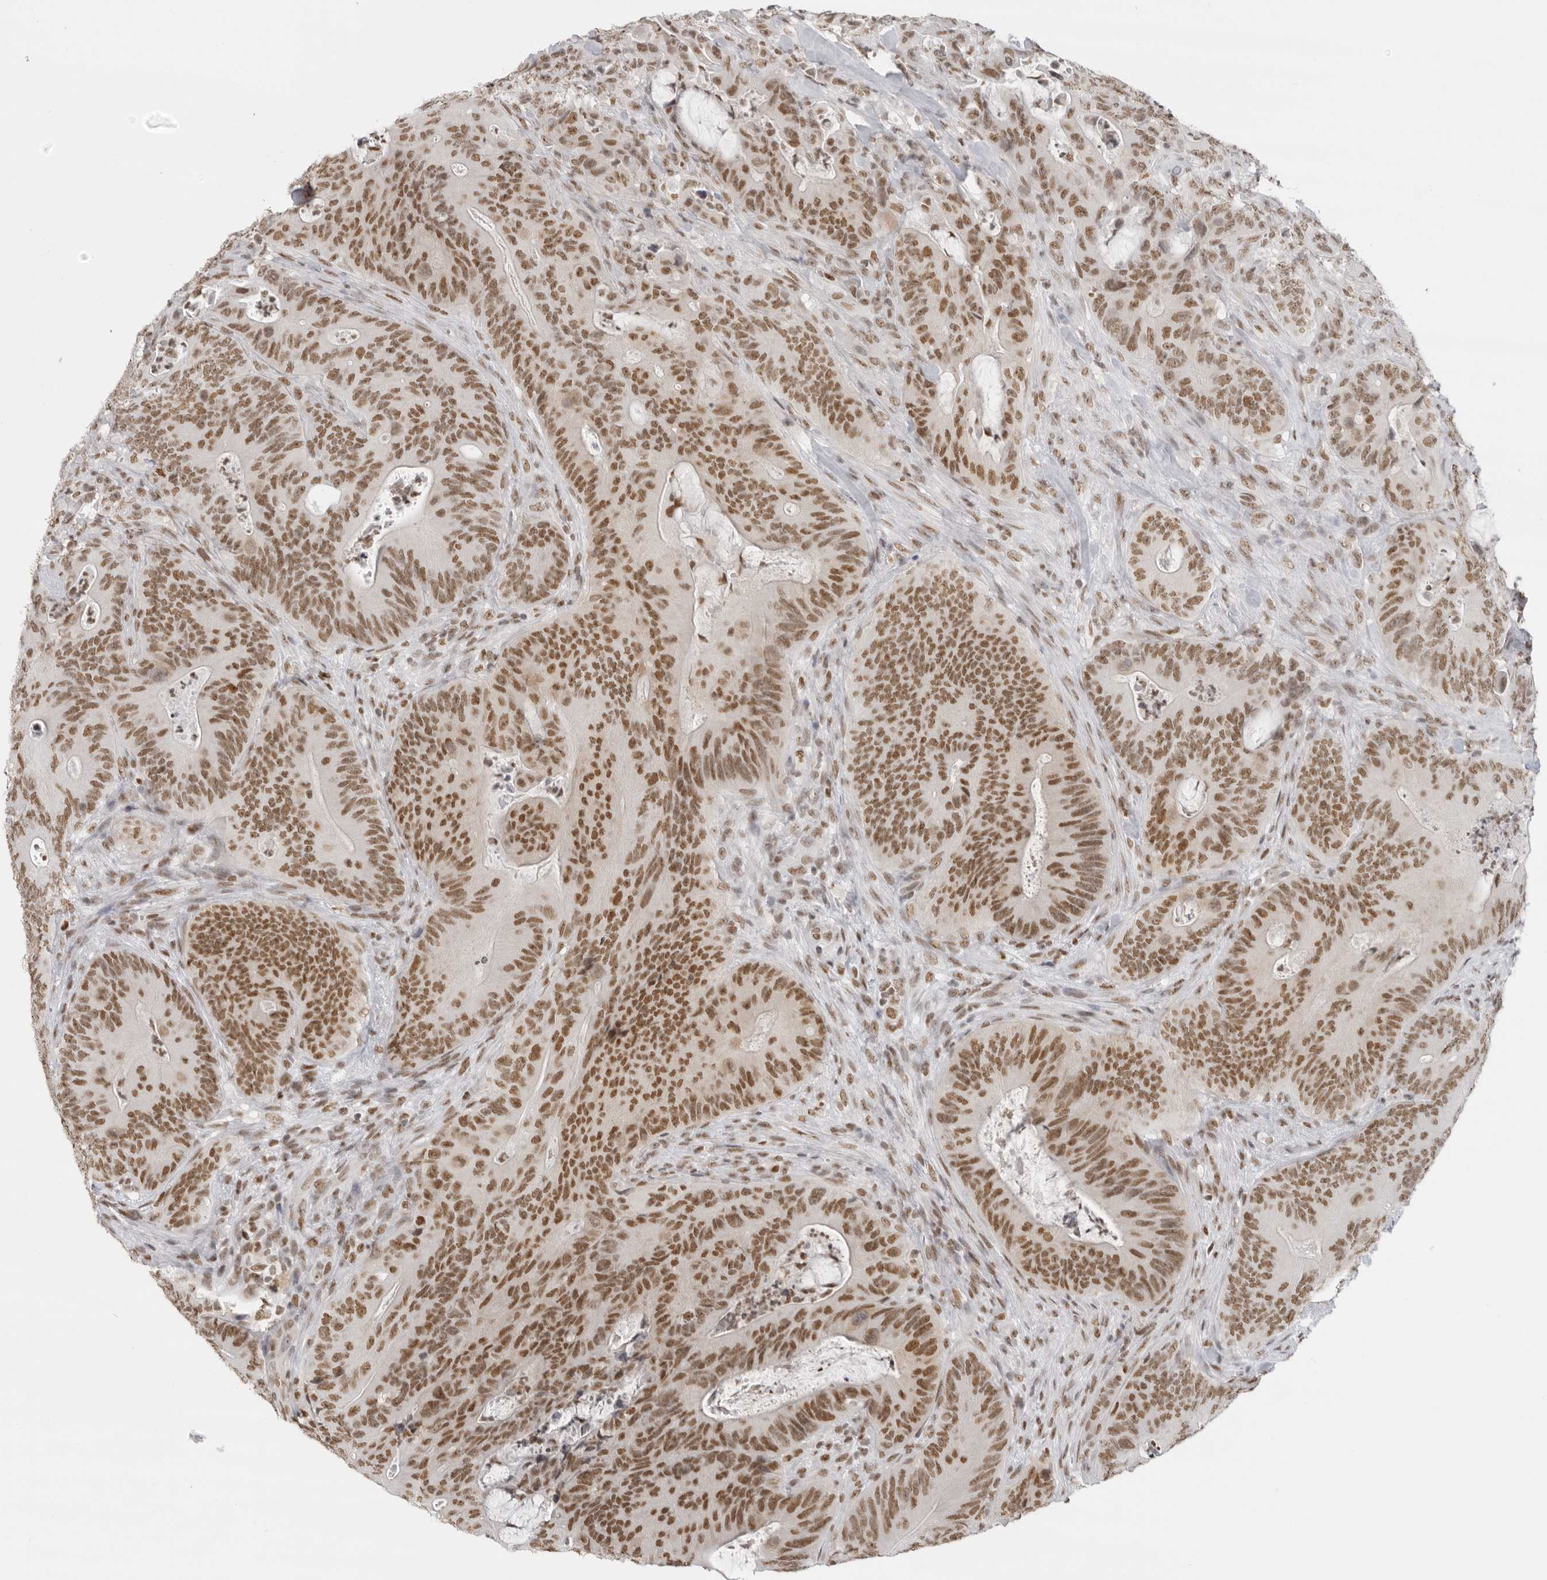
{"staining": {"intensity": "strong", "quantity": ">75%", "location": "nuclear"}, "tissue": "colorectal cancer", "cell_type": "Tumor cells", "image_type": "cancer", "snomed": [{"axis": "morphology", "description": "Normal tissue, NOS"}, {"axis": "topography", "description": "Colon"}], "caption": "High-power microscopy captured an IHC photomicrograph of colorectal cancer, revealing strong nuclear expression in approximately >75% of tumor cells.", "gene": "RPA2", "patient": {"sex": "female", "age": 82}}